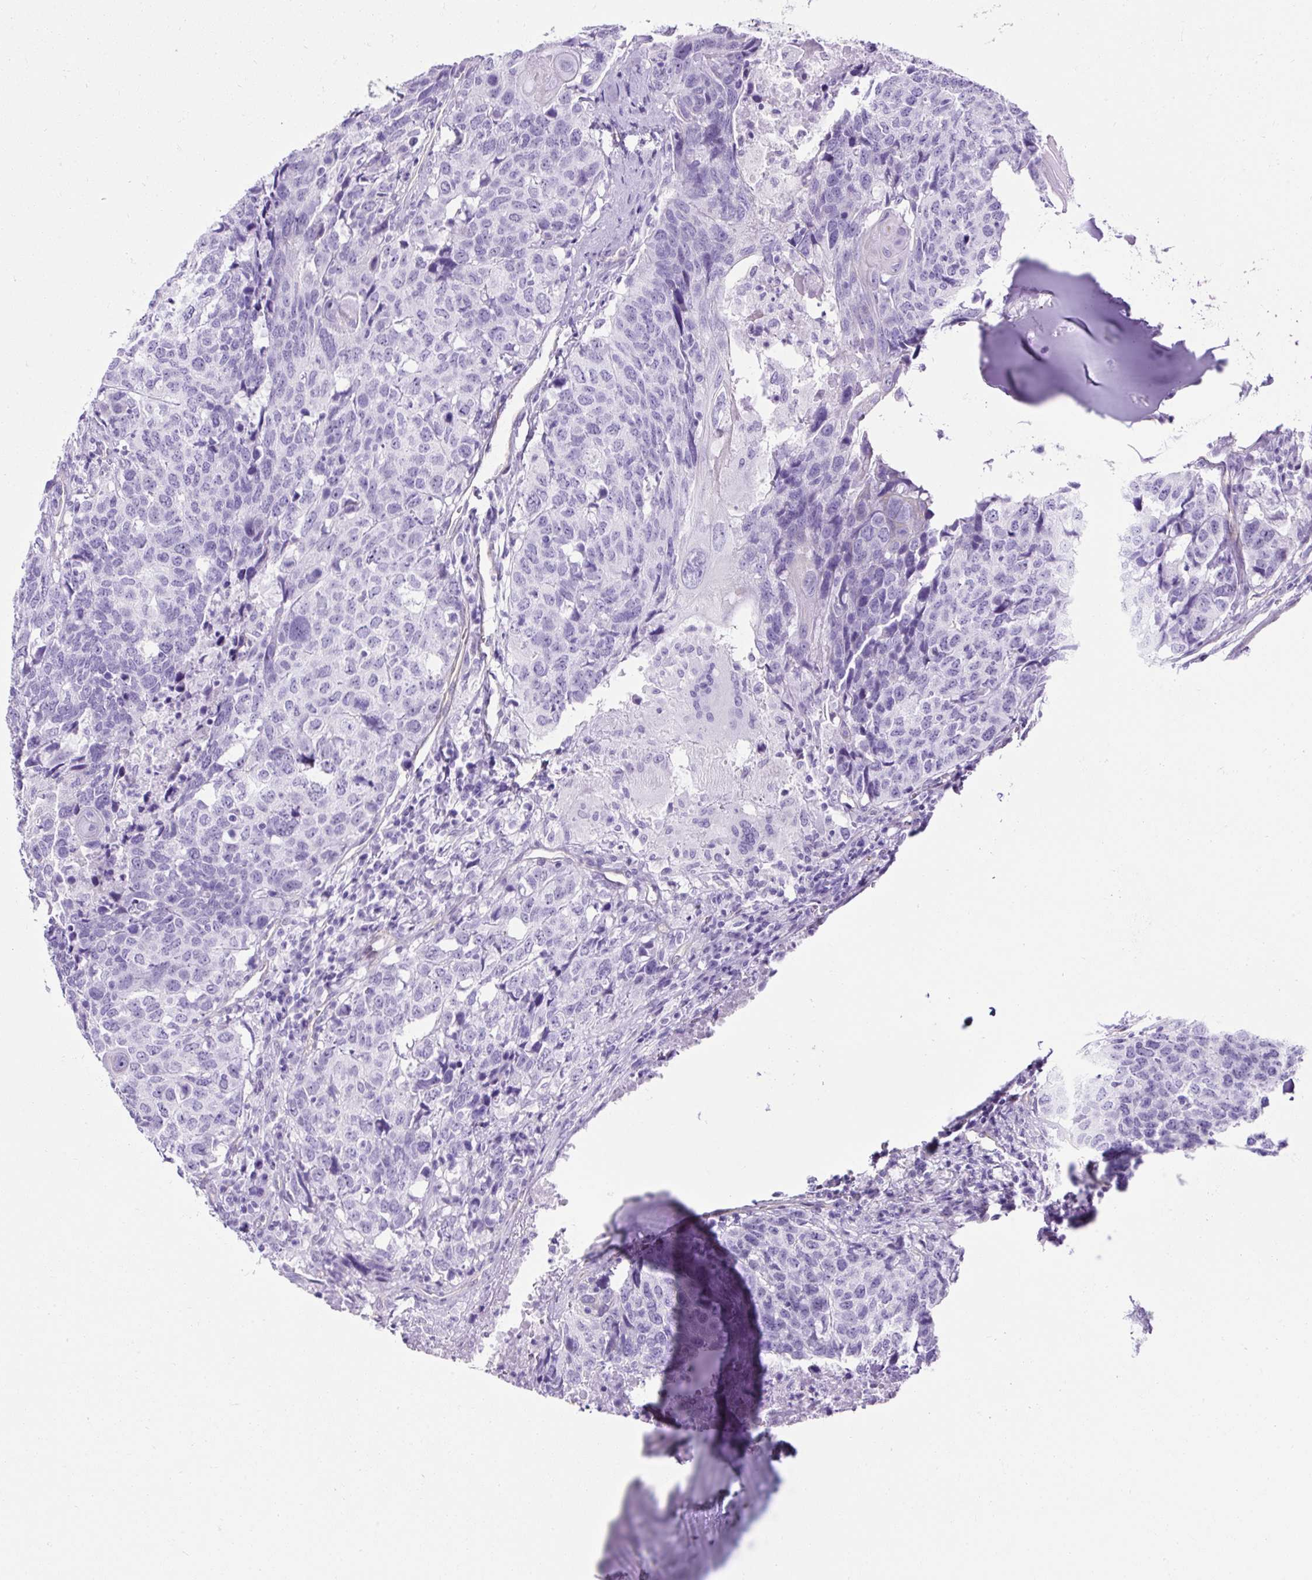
{"staining": {"intensity": "negative", "quantity": "none", "location": "none"}, "tissue": "head and neck cancer", "cell_type": "Tumor cells", "image_type": "cancer", "snomed": [{"axis": "morphology", "description": "Normal tissue, NOS"}, {"axis": "morphology", "description": "Squamous cell carcinoma, NOS"}, {"axis": "topography", "description": "Skeletal muscle"}, {"axis": "topography", "description": "Vascular tissue"}, {"axis": "topography", "description": "Peripheral nerve tissue"}, {"axis": "topography", "description": "Head-Neck"}], "caption": "Tumor cells are negative for brown protein staining in head and neck squamous cell carcinoma.", "gene": "KRT12", "patient": {"sex": "male", "age": 66}}